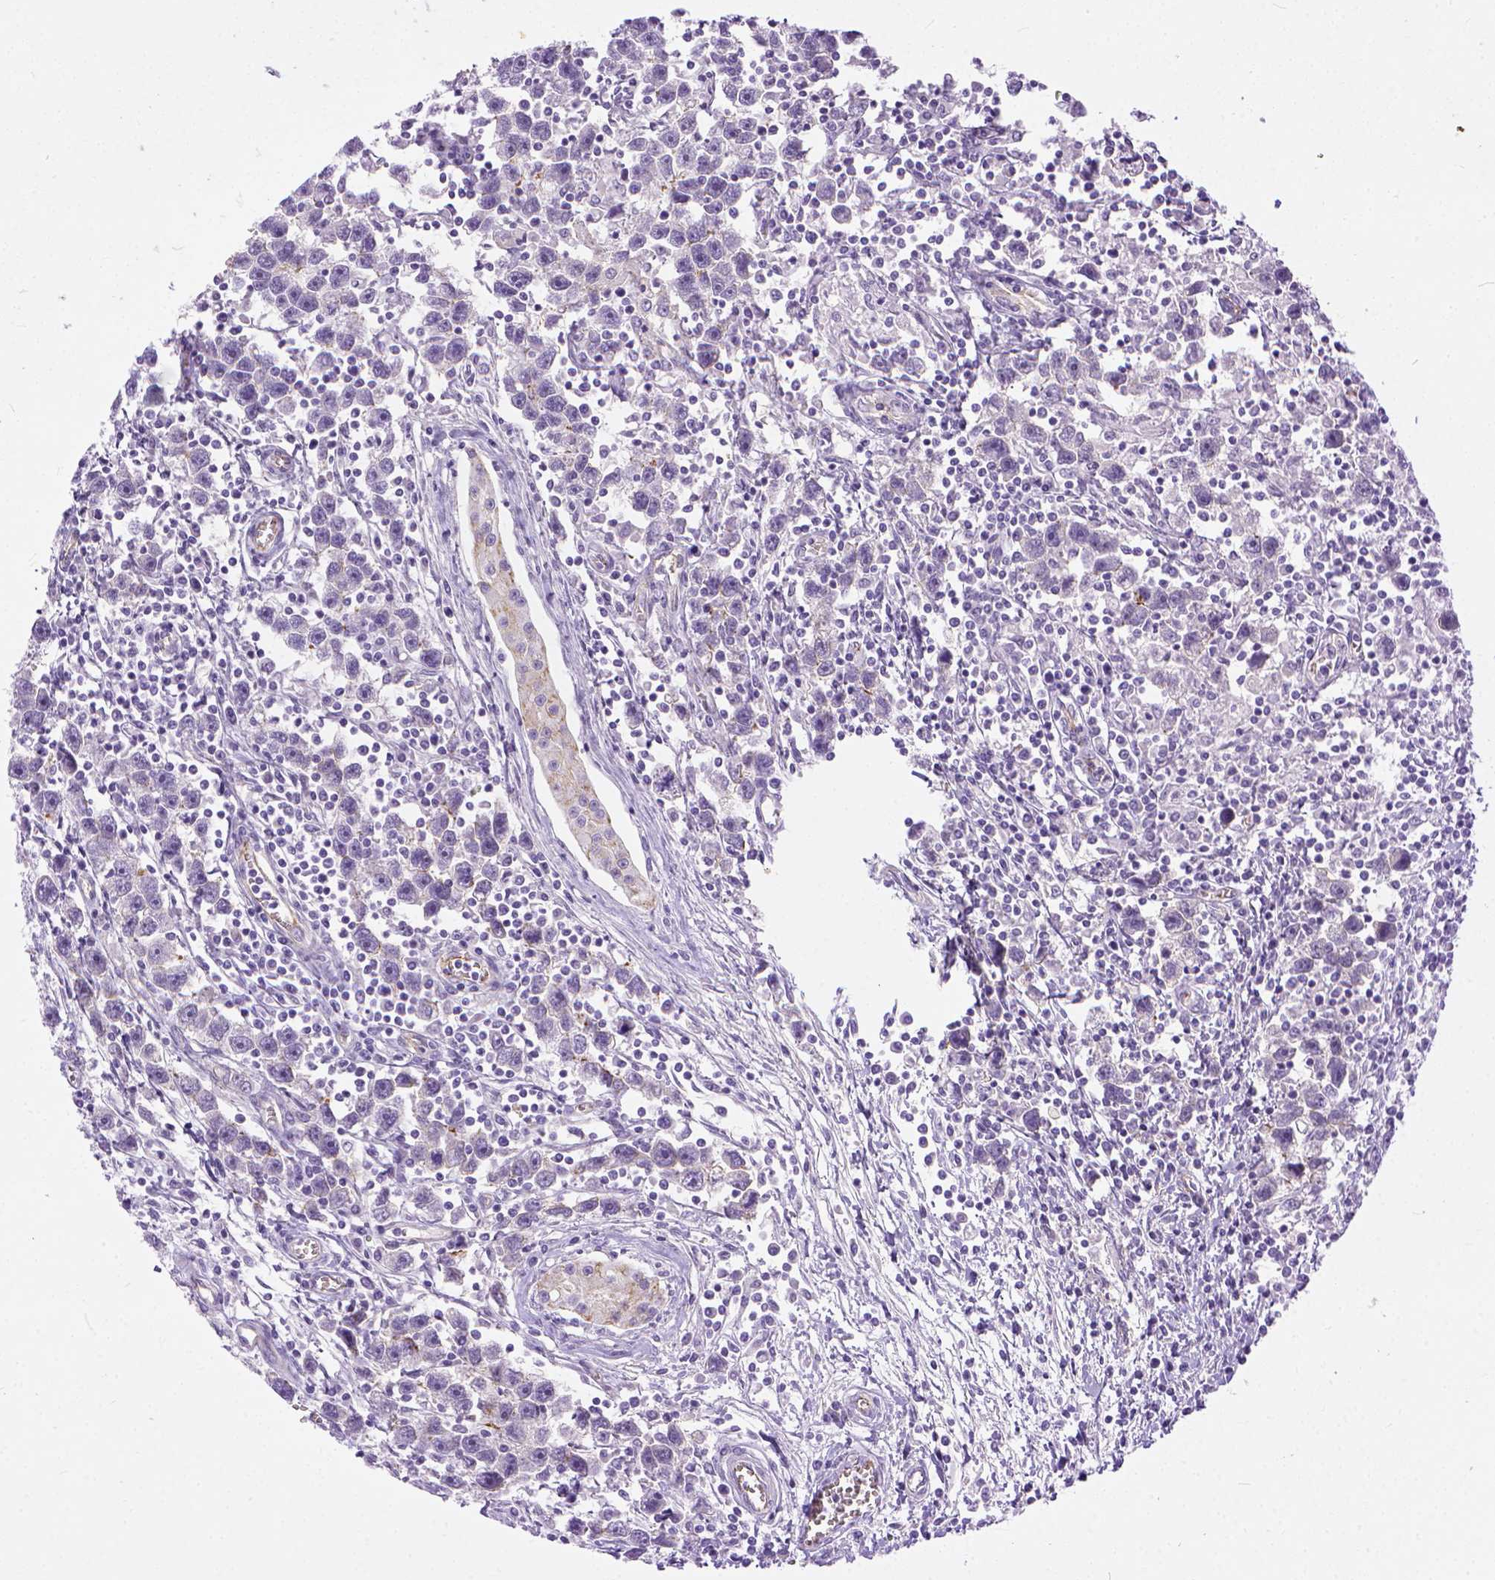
{"staining": {"intensity": "negative", "quantity": "none", "location": "none"}, "tissue": "testis cancer", "cell_type": "Tumor cells", "image_type": "cancer", "snomed": [{"axis": "morphology", "description": "Seminoma, NOS"}, {"axis": "topography", "description": "Testis"}], "caption": "High magnification brightfield microscopy of testis seminoma stained with DAB (brown) and counterstained with hematoxylin (blue): tumor cells show no significant positivity. (DAB (3,3'-diaminobenzidine) immunohistochemistry, high magnification).", "gene": "ADGRF1", "patient": {"sex": "male", "age": 30}}